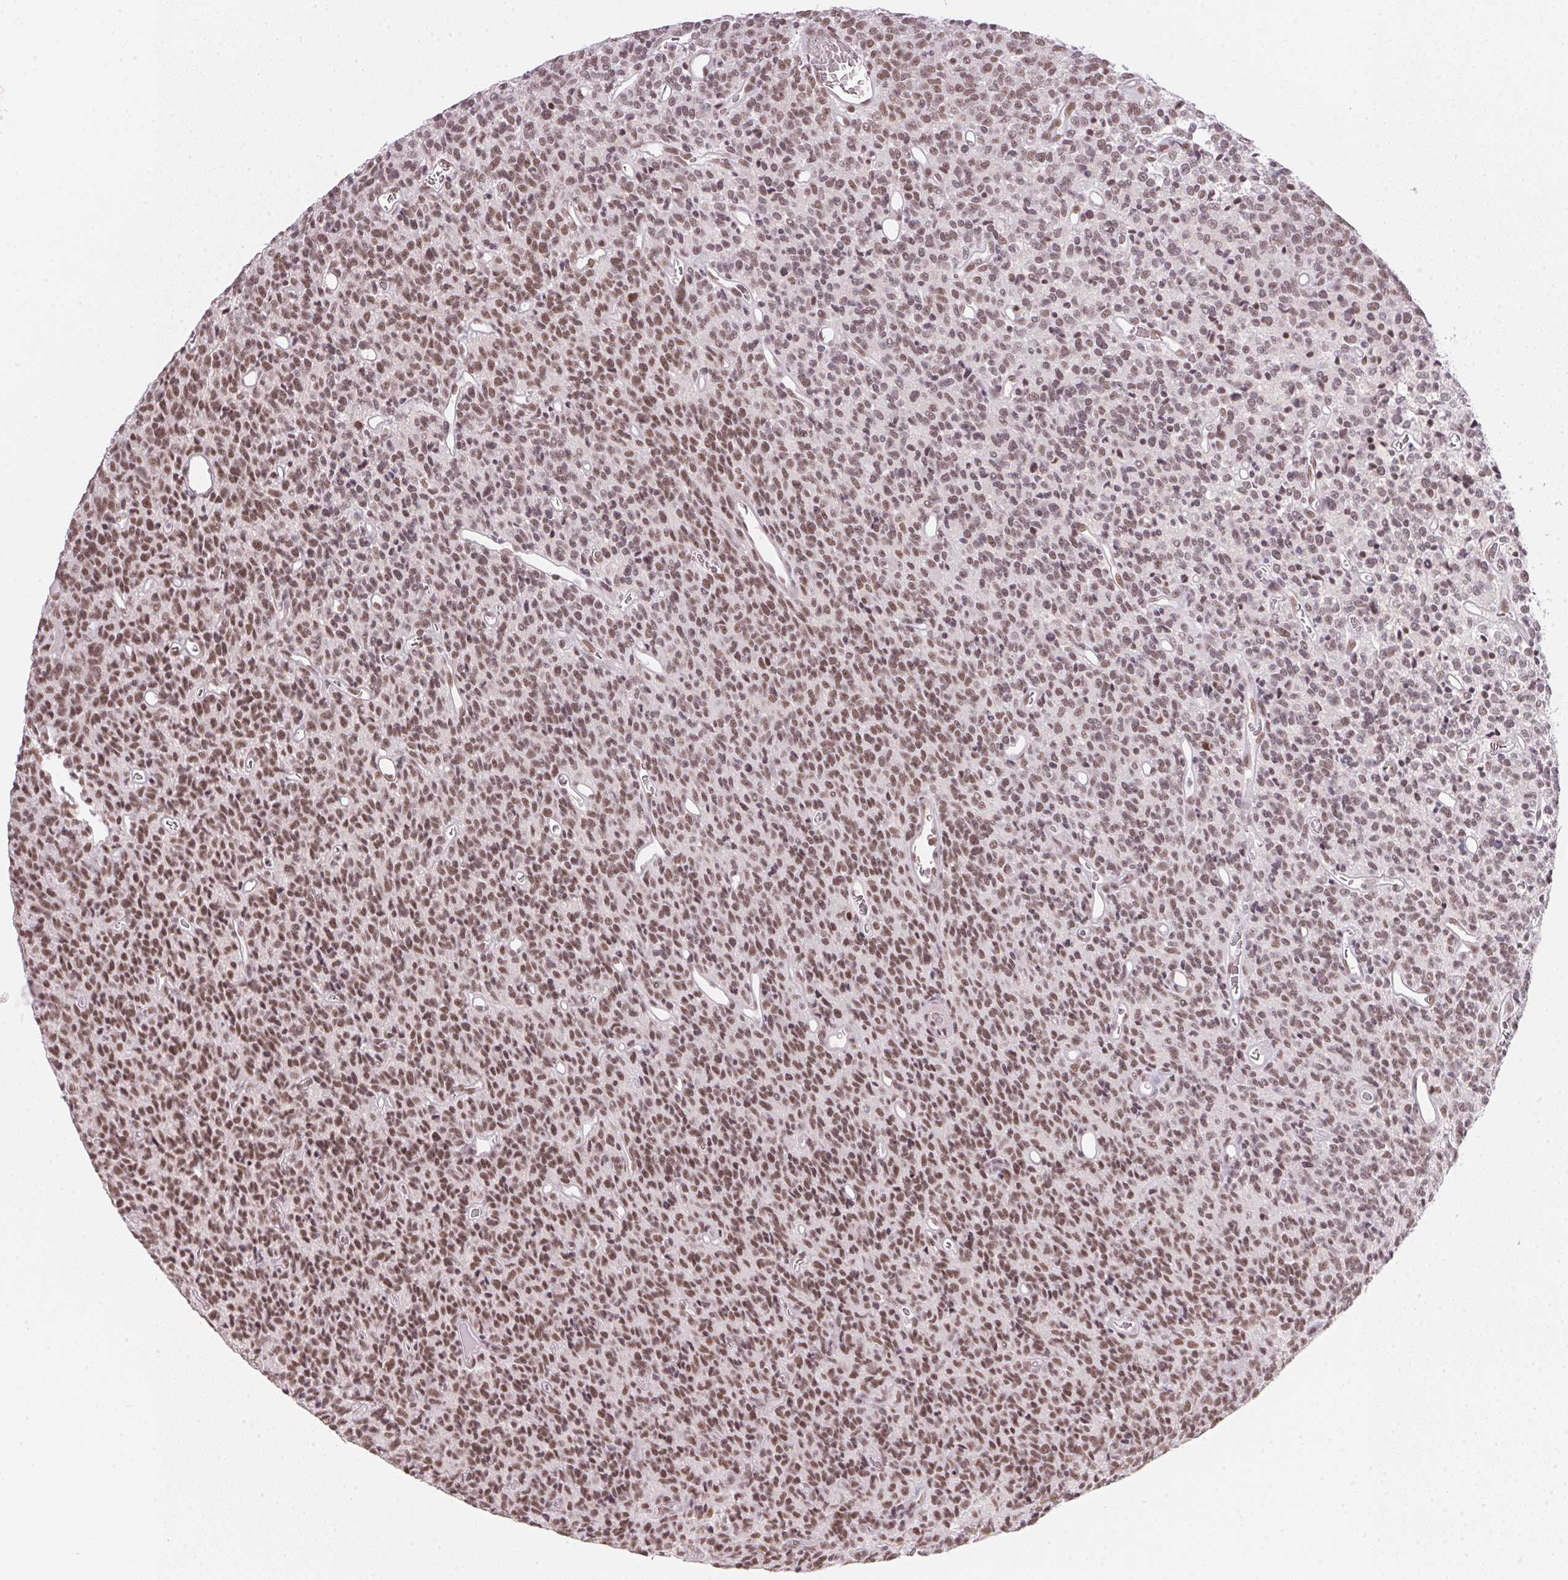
{"staining": {"intensity": "moderate", "quantity": ">75%", "location": "nuclear"}, "tissue": "glioma", "cell_type": "Tumor cells", "image_type": "cancer", "snomed": [{"axis": "morphology", "description": "Glioma, malignant, High grade"}, {"axis": "topography", "description": "Brain"}], "caption": "High-magnification brightfield microscopy of glioma stained with DAB (brown) and counterstained with hematoxylin (blue). tumor cells exhibit moderate nuclear expression is appreciated in about>75% of cells.", "gene": "SRSF7", "patient": {"sex": "male", "age": 76}}